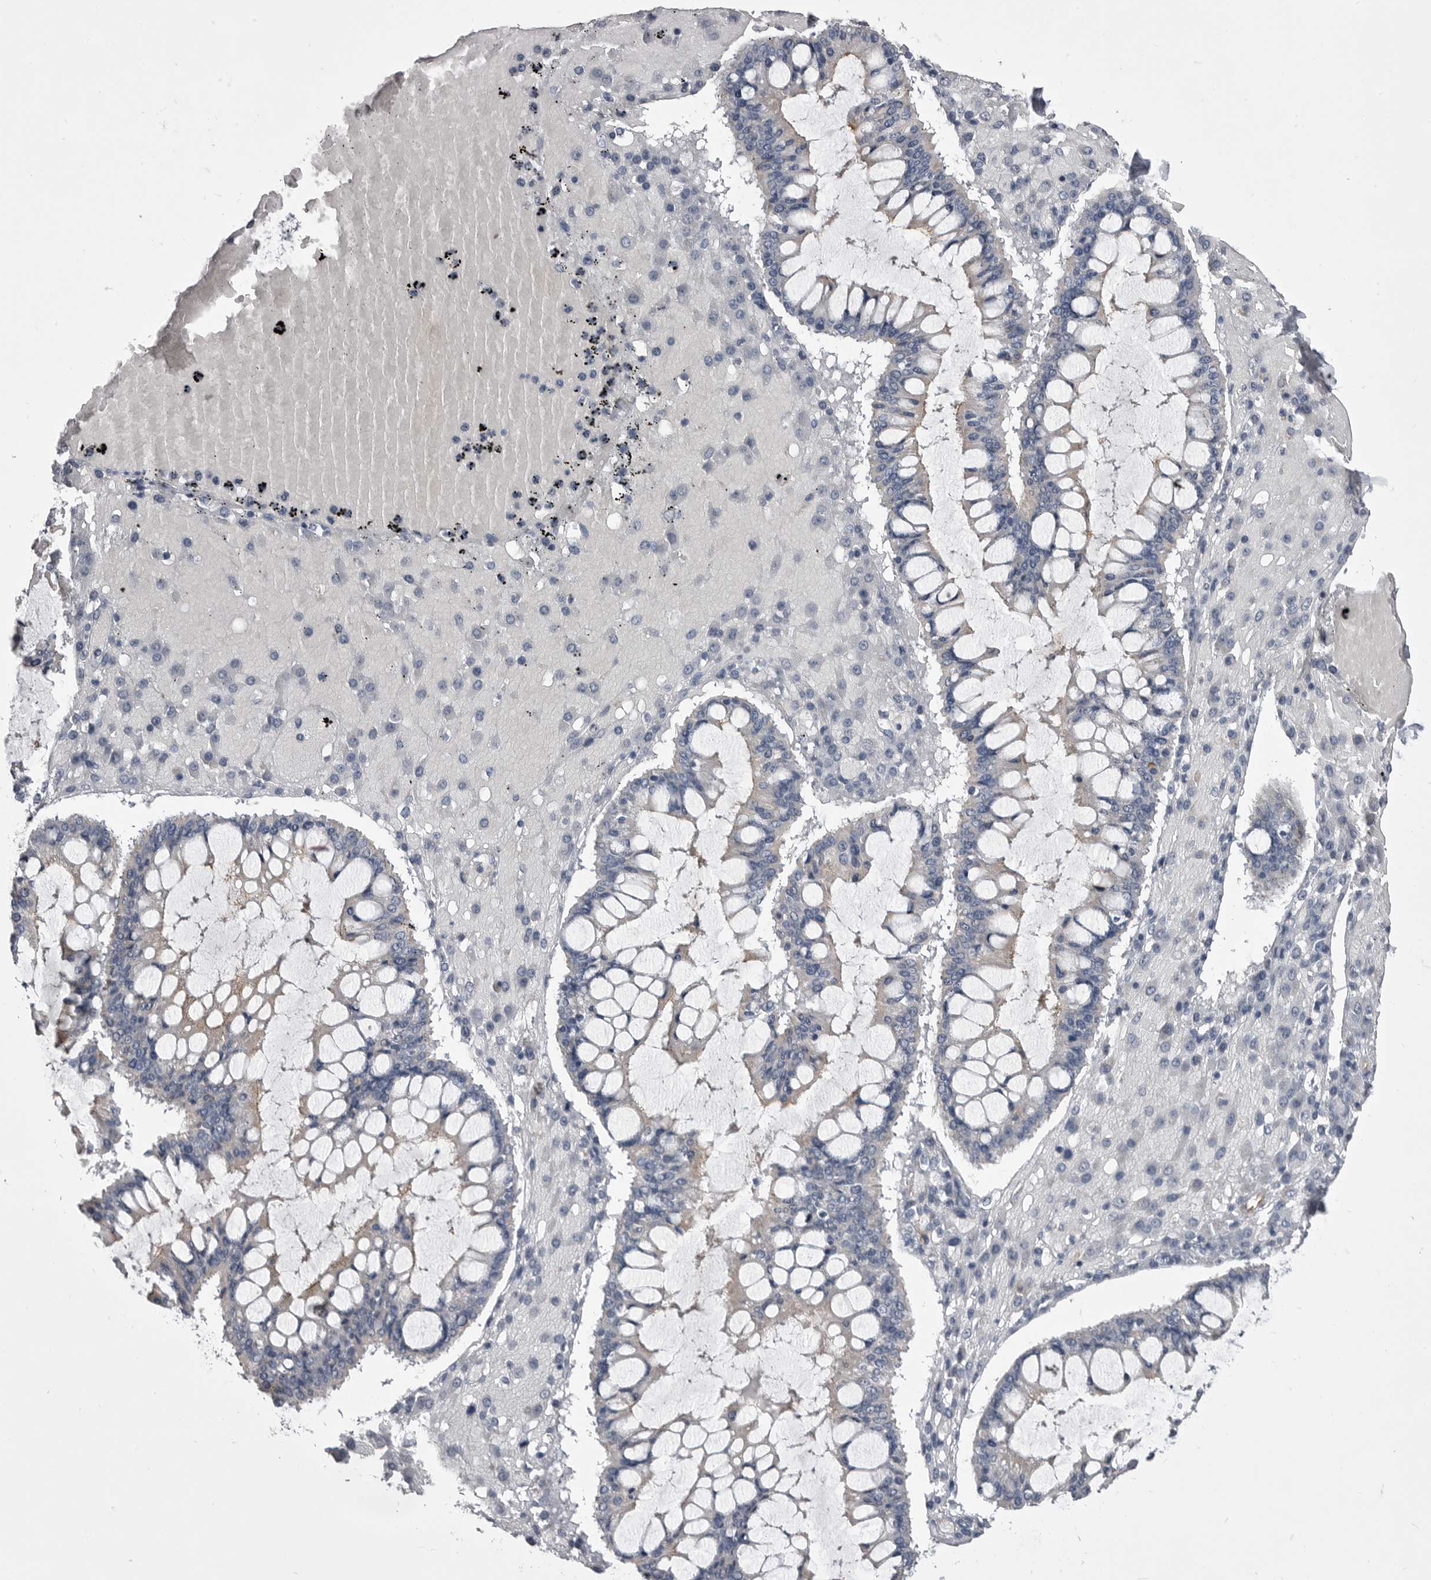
{"staining": {"intensity": "negative", "quantity": "none", "location": "none"}, "tissue": "ovarian cancer", "cell_type": "Tumor cells", "image_type": "cancer", "snomed": [{"axis": "morphology", "description": "Cystadenocarcinoma, mucinous, NOS"}, {"axis": "topography", "description": "Ovary"}], "caption": "Tumor cells are negative for brown protein staining in mucinous cystadenocarcinoma (ovarian).", "gene": "OPLAH", "patient": {"sex": "female", "age": 73}}